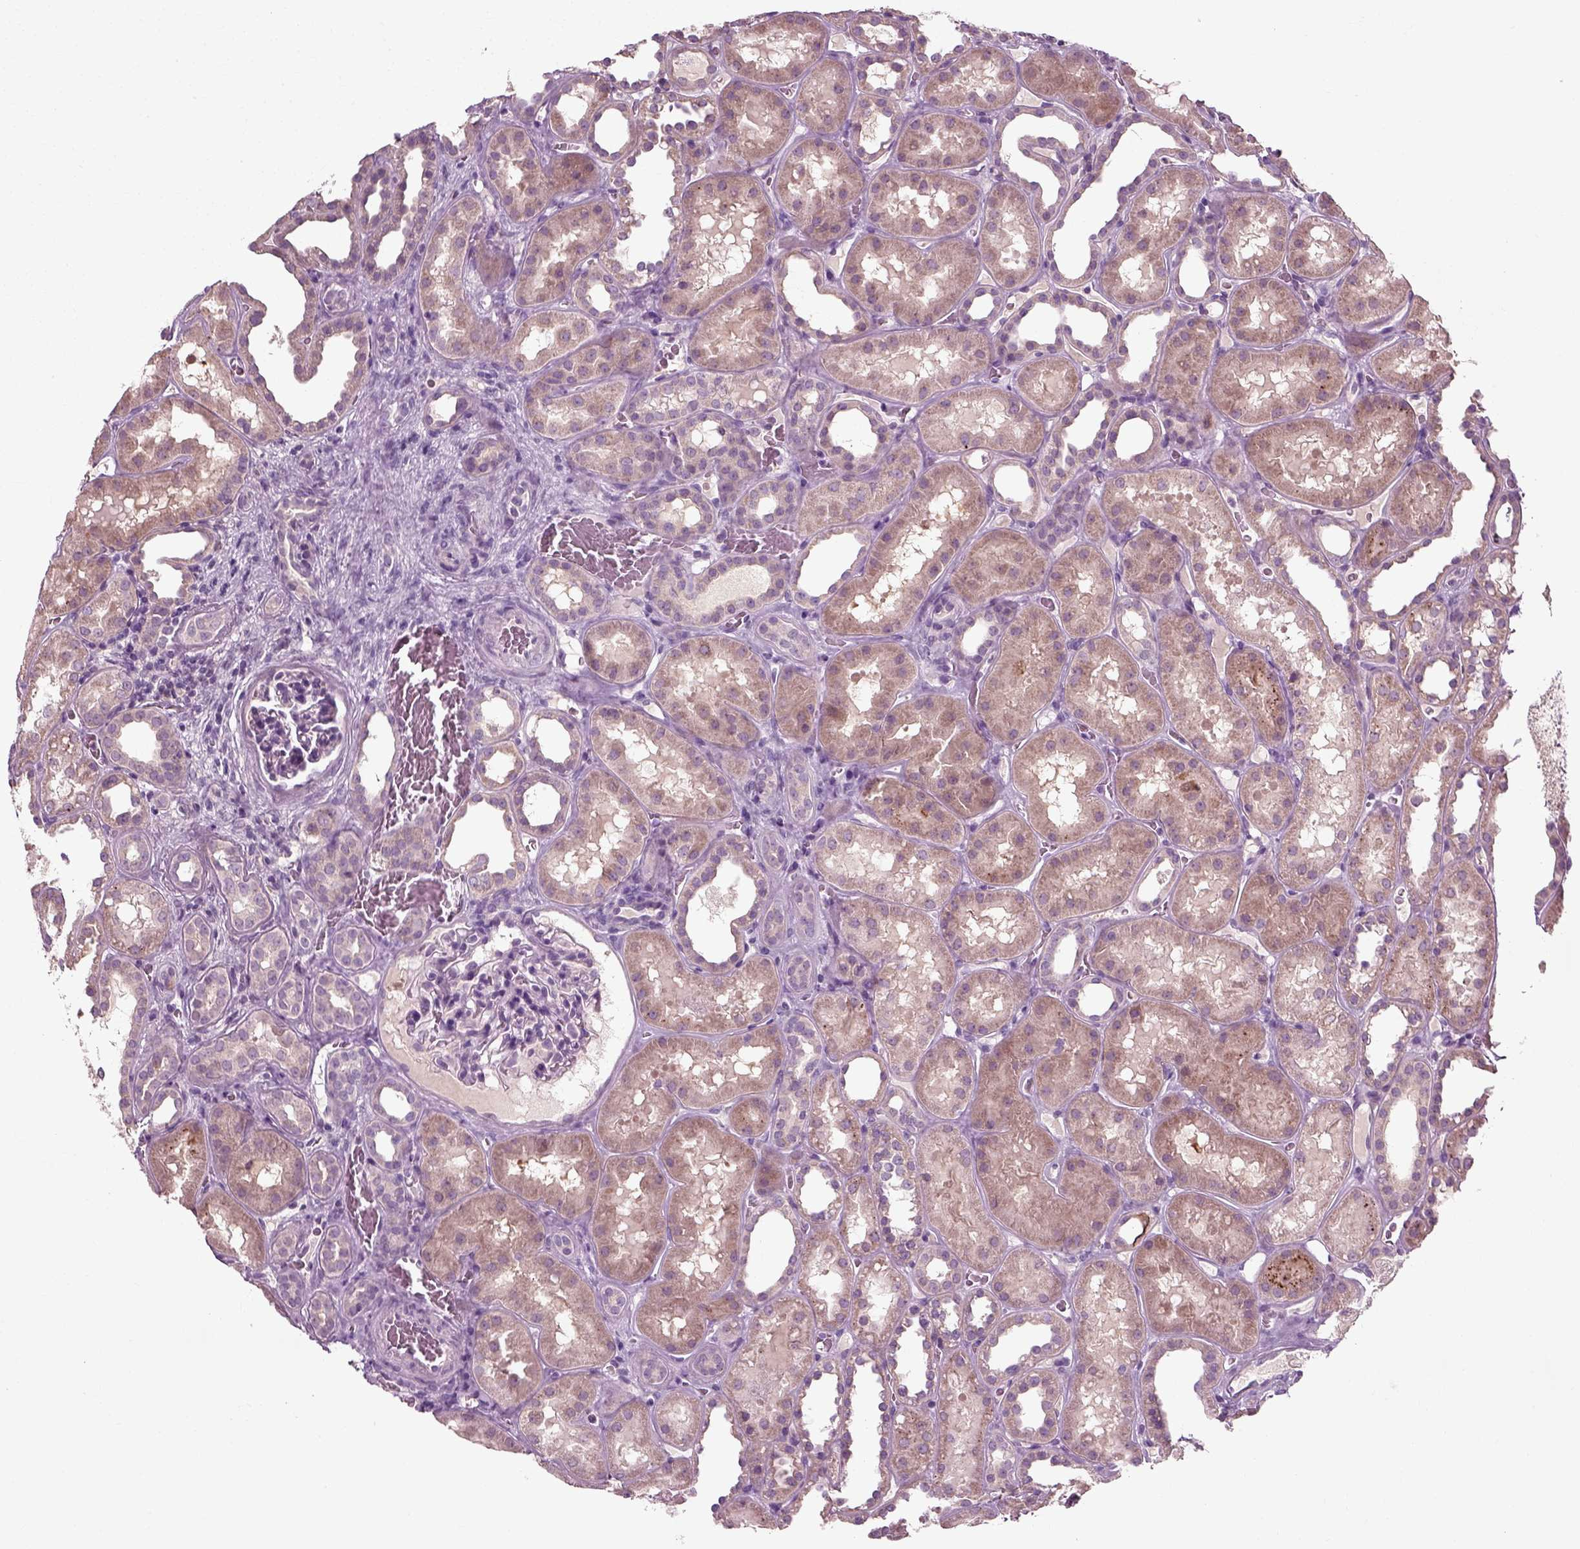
{"staining": {"intensity": "negative", "quantity": "none", "location": "none"}, "tissue": "kidney", "cell_type": "Cells in glomeruli", "image_type": "normal", "snomed": [{"axis": "morphology", "description": "Normal tissue, NOS"}, {"axis": "topography", "description": "Kidney"}], "caption": "This photomicrograph is of benign kidney stained with immunohistochemistry (IHC) to label a protein in brown with the nuclei are counter-stained blue. There is no staining in cells in glomeruli.", "gene": "RND2", "patient": {"sex": "female", "age": 41}}